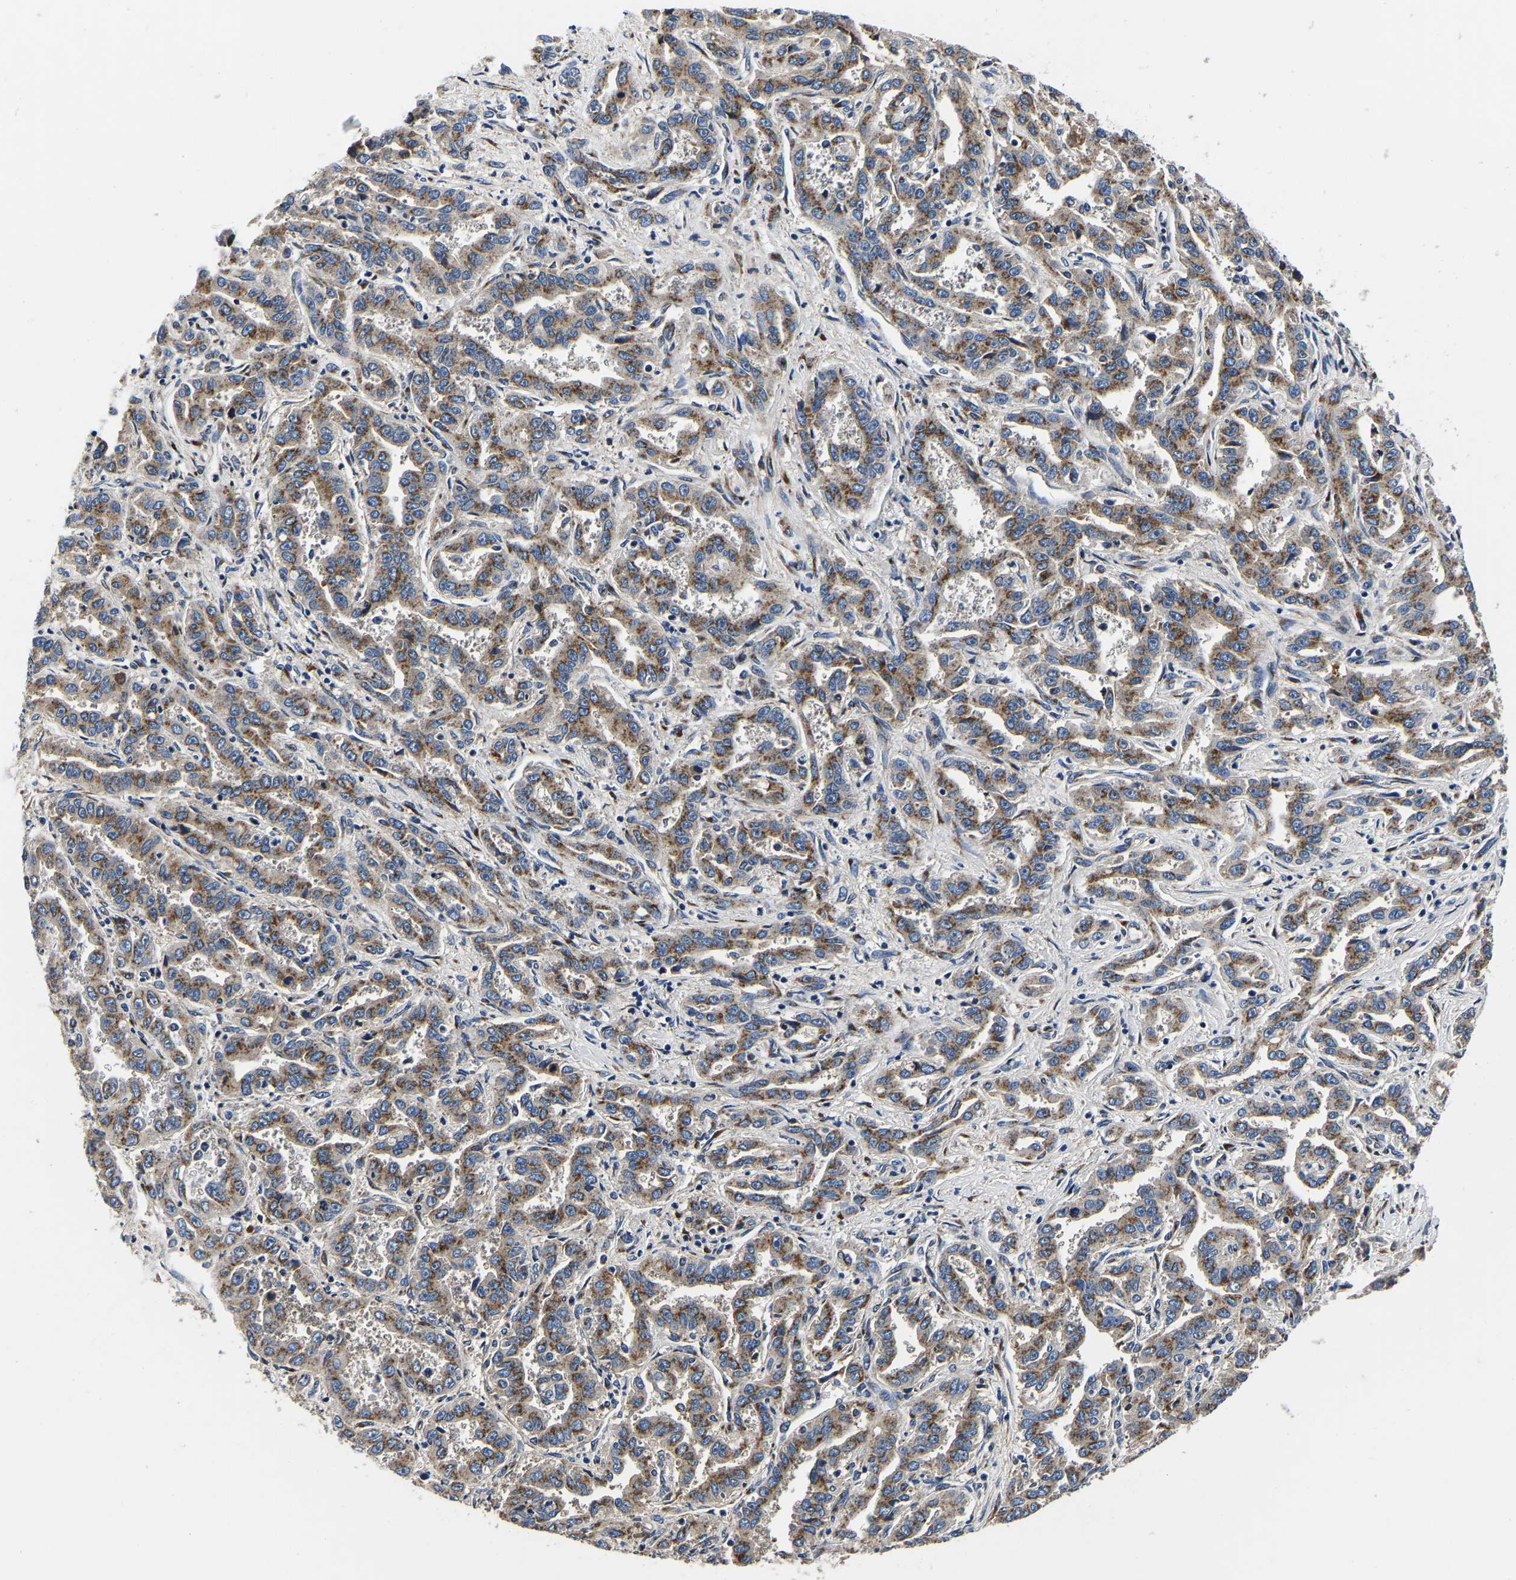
{"staining": {"intensity": "moderate", "quantity": ">75%", "location": "cytoplasmic/membranous"}, "tissue": "liver cancer", "cell_type": "Tumor cells", "image_type": "cancer", "snomed": [{"axis": "morphology", "description": "Cholangiocarcinoma"}, {"axis": "topography", "description": "Liver"}], "caption": "DAB (3,3'-diaminobenzidine) immunohistochemical staining of liver cancer (cholangiocarcinoma) reveals moderate cytoplasmic/membranous protein expression in approximately >75% of tumor cells. (IHC, brightfield microscopy, high magnification).", "gene": "RABAC1", "patient": {"sex": "male", "age": 59}}